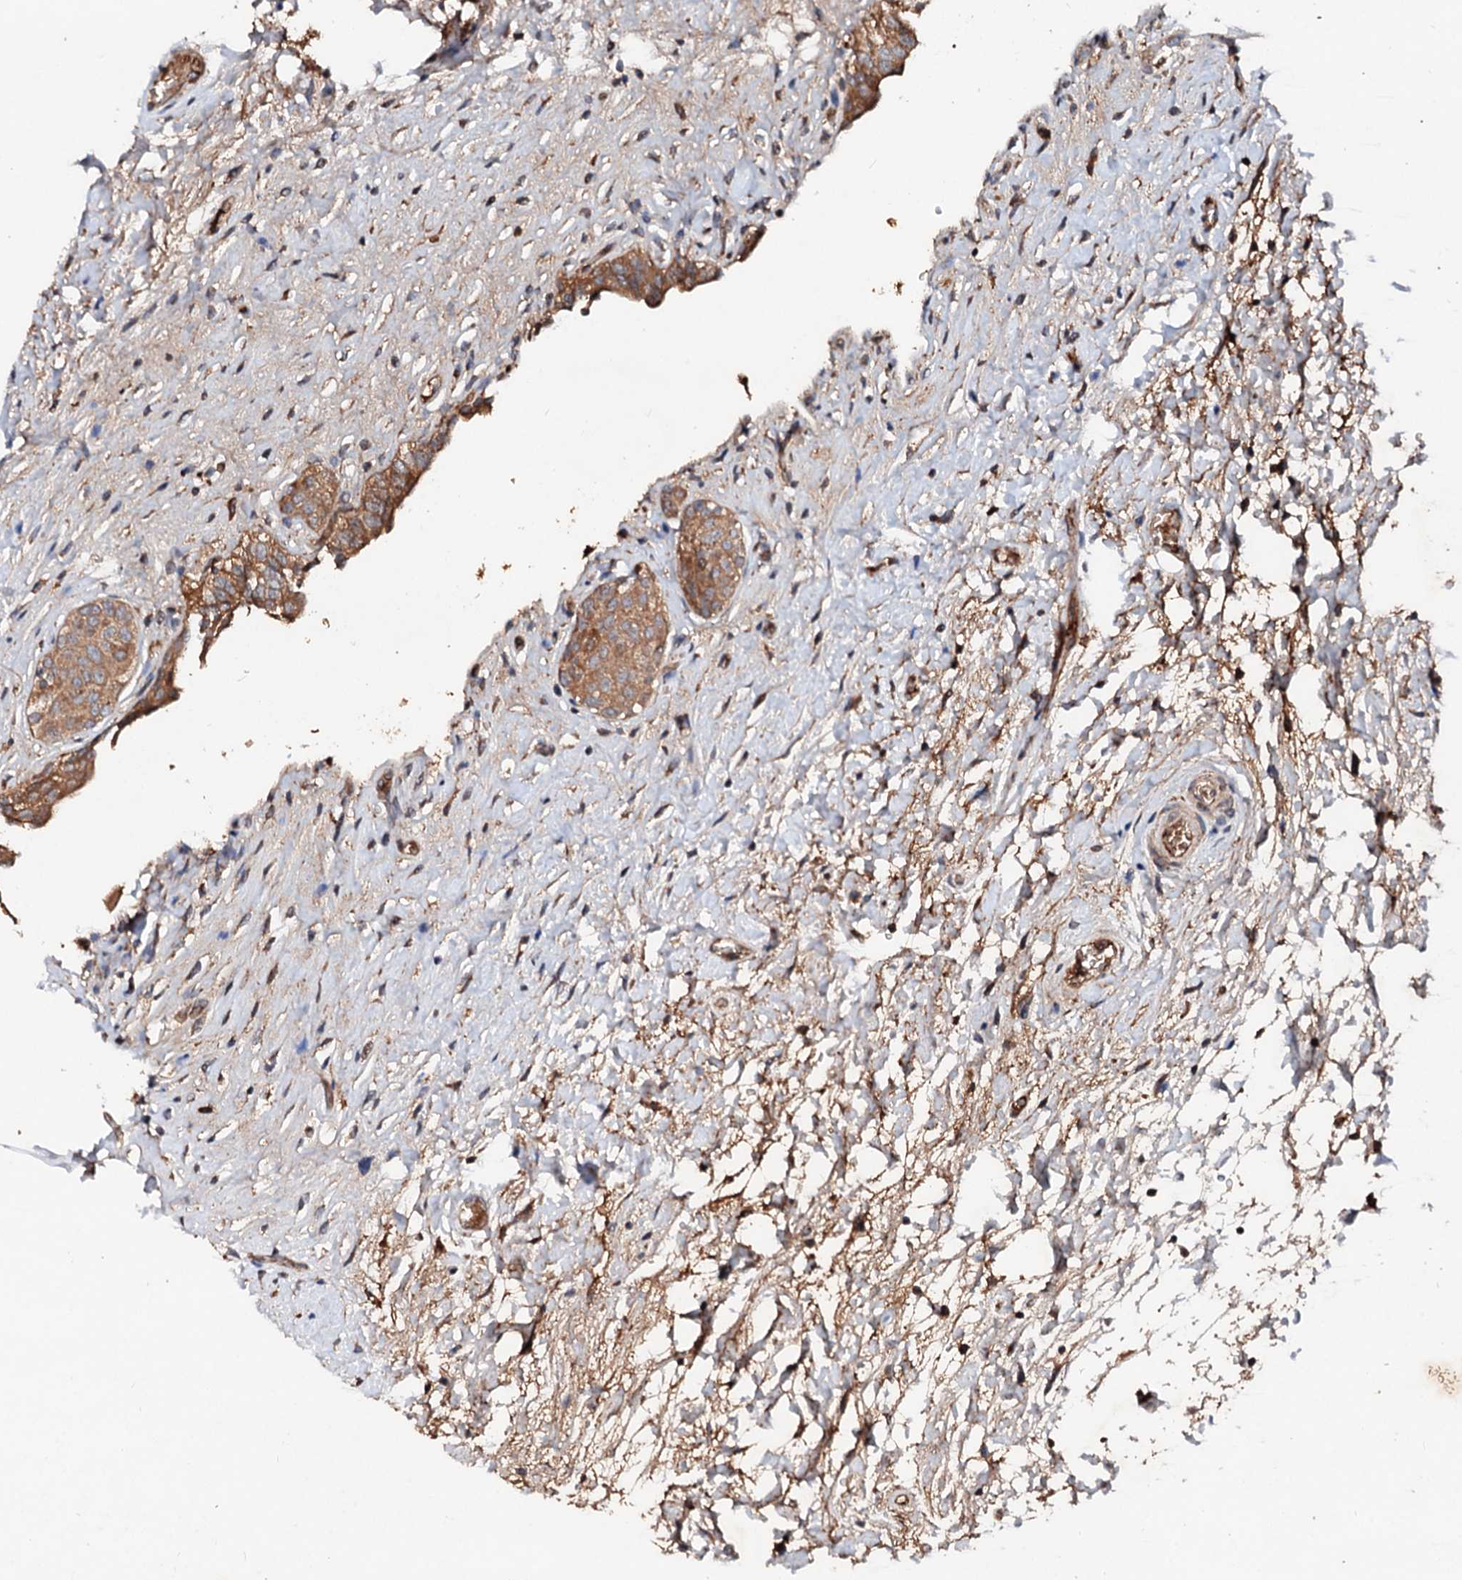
{"staining": {"intensity": "moderate", "quantity": ">75%", "location": "cytoplasmic/membranous"}, "tissue": "urinary bladder", "cell_type": "Urothelial cells", "image_type": "normal", "snomed": [{"axis": "morphology", "description": "Normal tissue, NOS"}, {"axis": "topography", "description": "Urinary bladder"}], "caption": "Human urinary bladder stained for a protein (brown) demonstrates moderate cytoplasmic/membranous positive expression in about >75% of urothelial cells.", "gene": "EXTL1", "patient": {"sex": "male", "age": 74}}